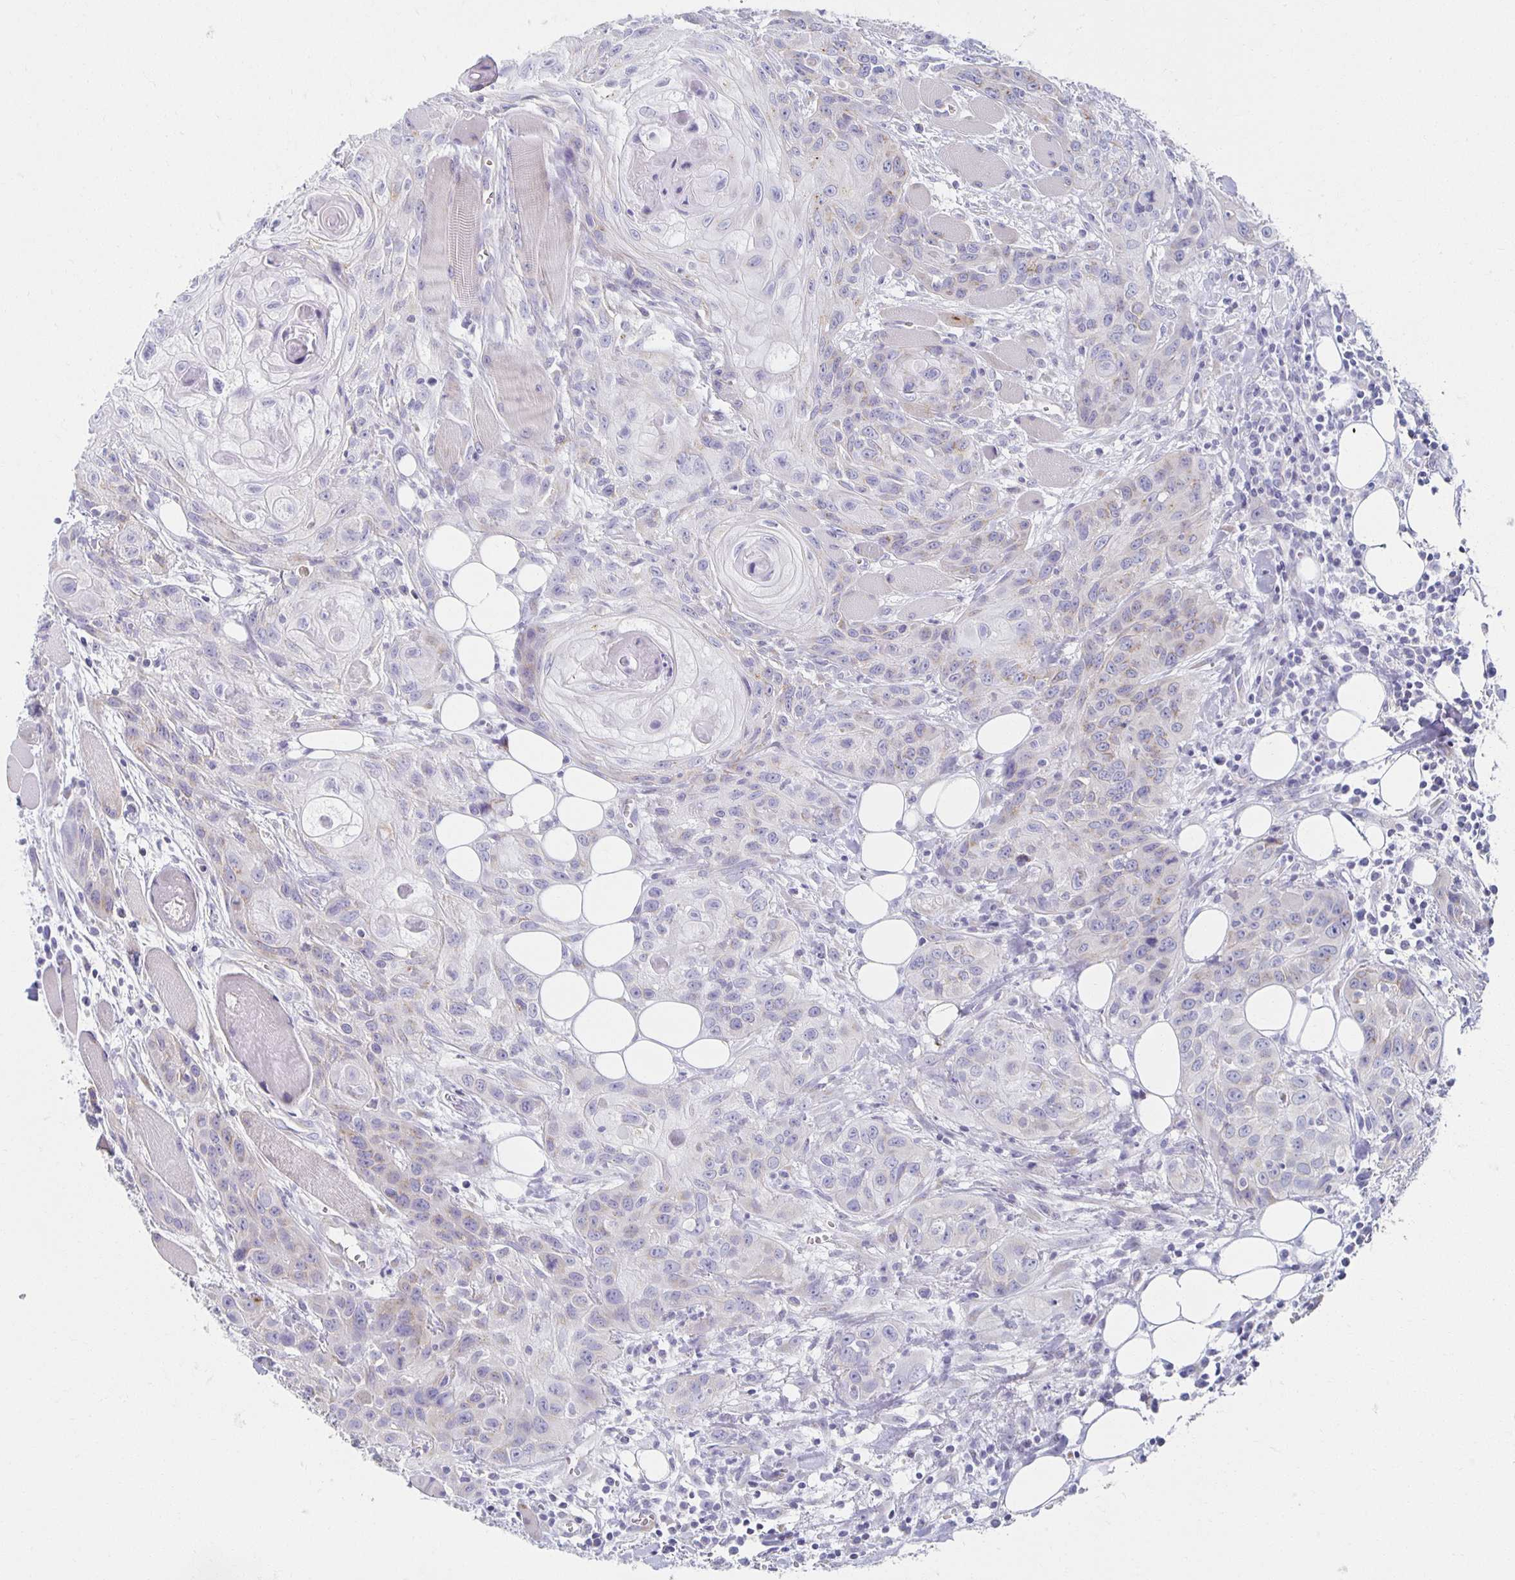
{"staining": {"intensity": "weak", "quantity": "<25%", "location": "cytoplasmic/membranous"}, "tissue": "head and neck cancer", "cell_type": "Tumor cells", "image_type": "cancer", "snomed": [{"axis": "morphology", "description": "Squamous cell carcinoma, NOS"}, {"axis": "topography", "description": "Oral tissue"}, {"axis": "topography", "description": "Head-Neck"}], "caption": "The photomicrograph demonstrates no staining of tumor cells in squamous cell carcinoma (head and neck).", "gene": "TEX44", "patient": {"sex": "male", "age": 58}}